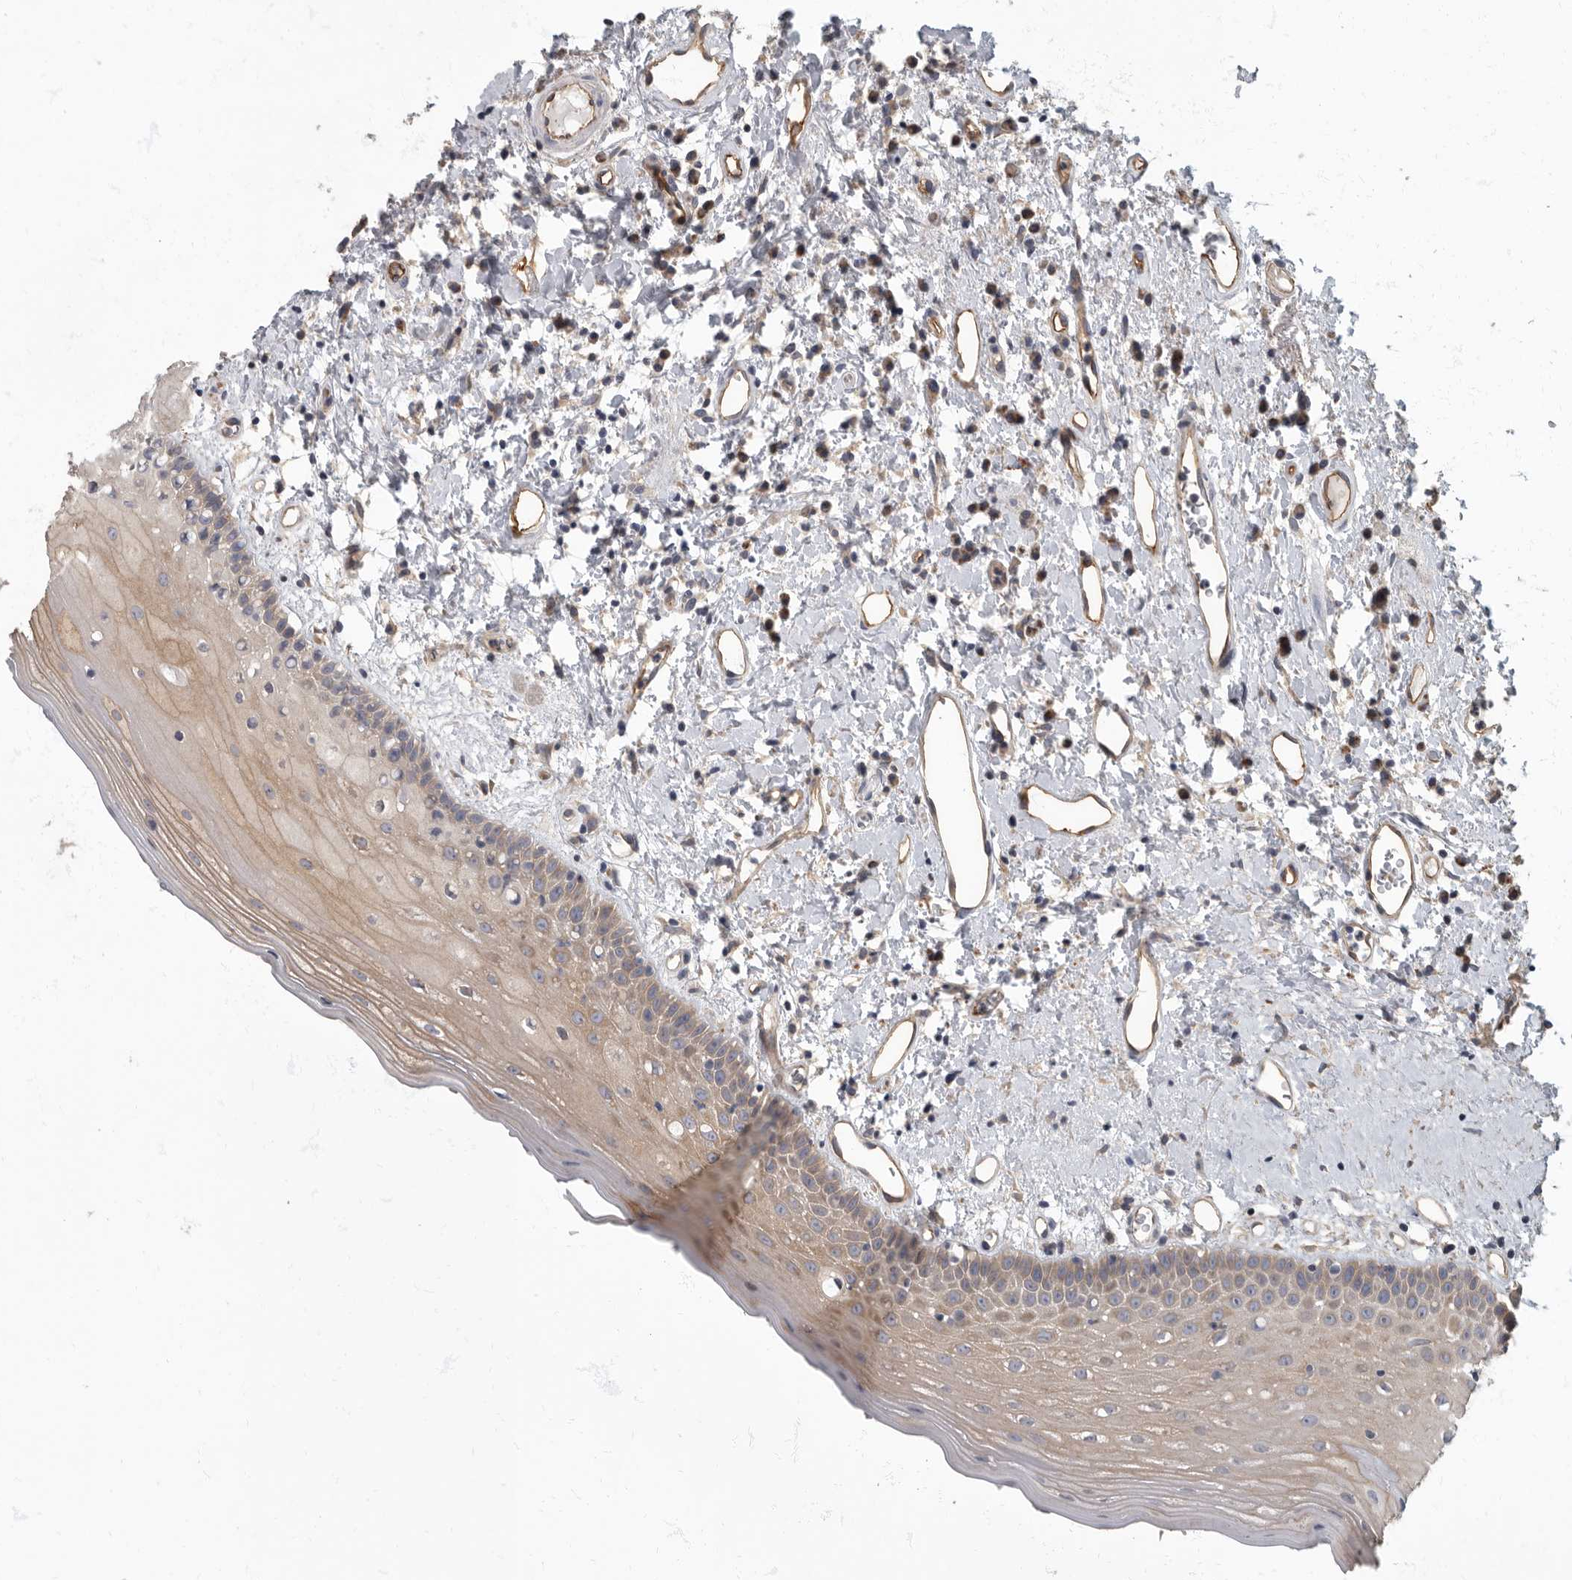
{"staining": {"intensity": "weak", "quantity": "25%-75%", "location": "cytoplasmic/membranous"}, "tissue": "oral mucosa", "cell_type": "Squamous epithelial cells", "image_type": "normal", "snomed": [{"axis": "morphology", "description": "Normal tissue, NOS"}, {"axis": "topography", "description": "Oral tissue"}], "caption": "The immunohistochemical stain shows weak cytoplasmic/membranous staining in squamous epithelial cells of benign oral mucosa. Ihc stains the protein in brown and the nuclei are stained blue.", "gene": "PDK1", "patient": {"sex": "female", "age": 76}}